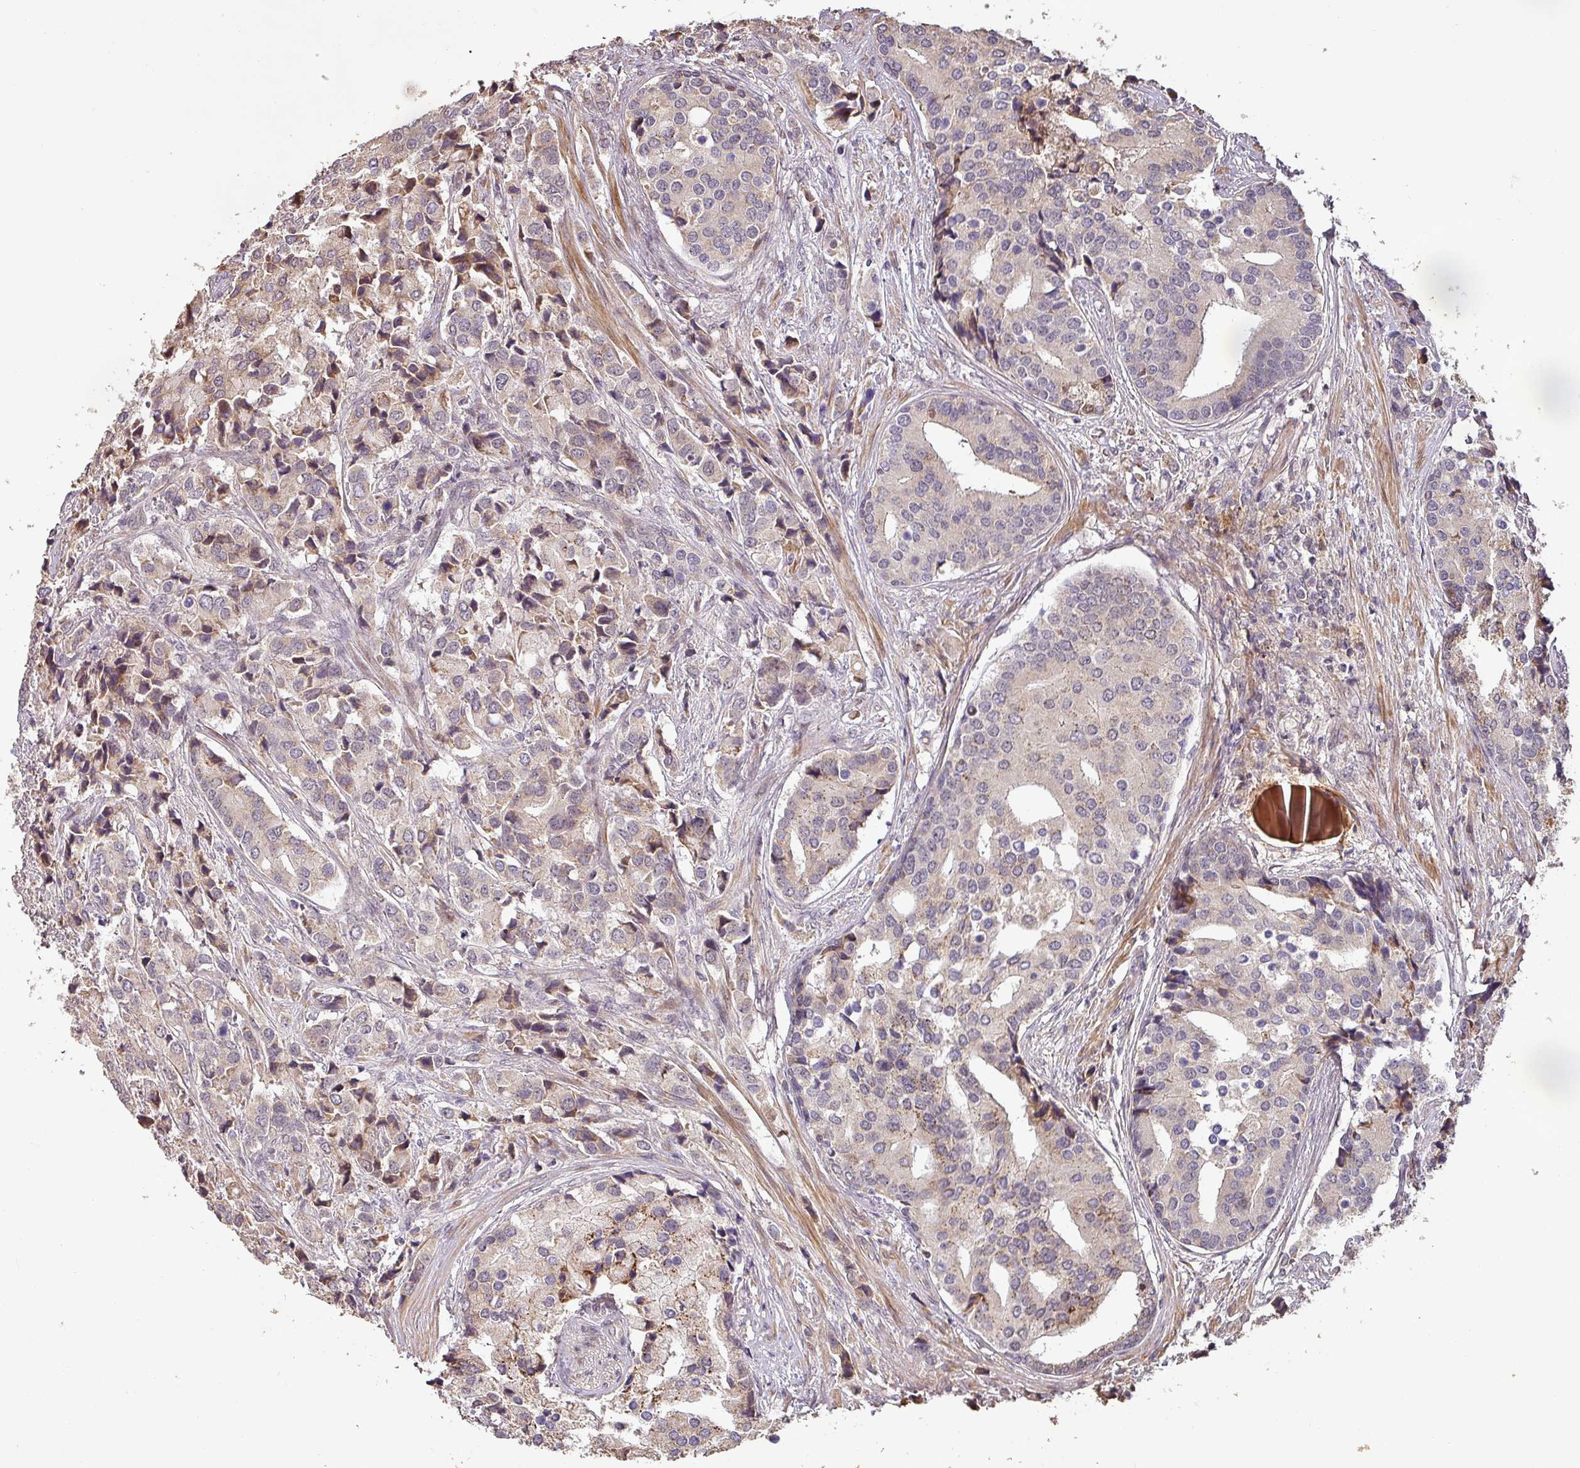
{"staining": {"intensity": "negative", "quantity": "none", "location": "none"}, "tissue": "prostate cancer", "cell_type": "Tumor cells", "image_type": "cancer", "snomed": [{"axis": "morphology", "description": "Adenocarcinoma, High grade"}, {"axis": "topography", "description": "Prostate"}], "caption": "IHC image of neoplastic tissue: prostate high-grade adenocarcinoma stained with DAB shows no significant protein positivity in tumor cells. (DAB (3,3'-diaminobenzidine) immunohistochemistry (IHC) with hematoxylin counter stain).", "gene": "BPIFB3", "patient": {"sex": "male", "age": 62}}